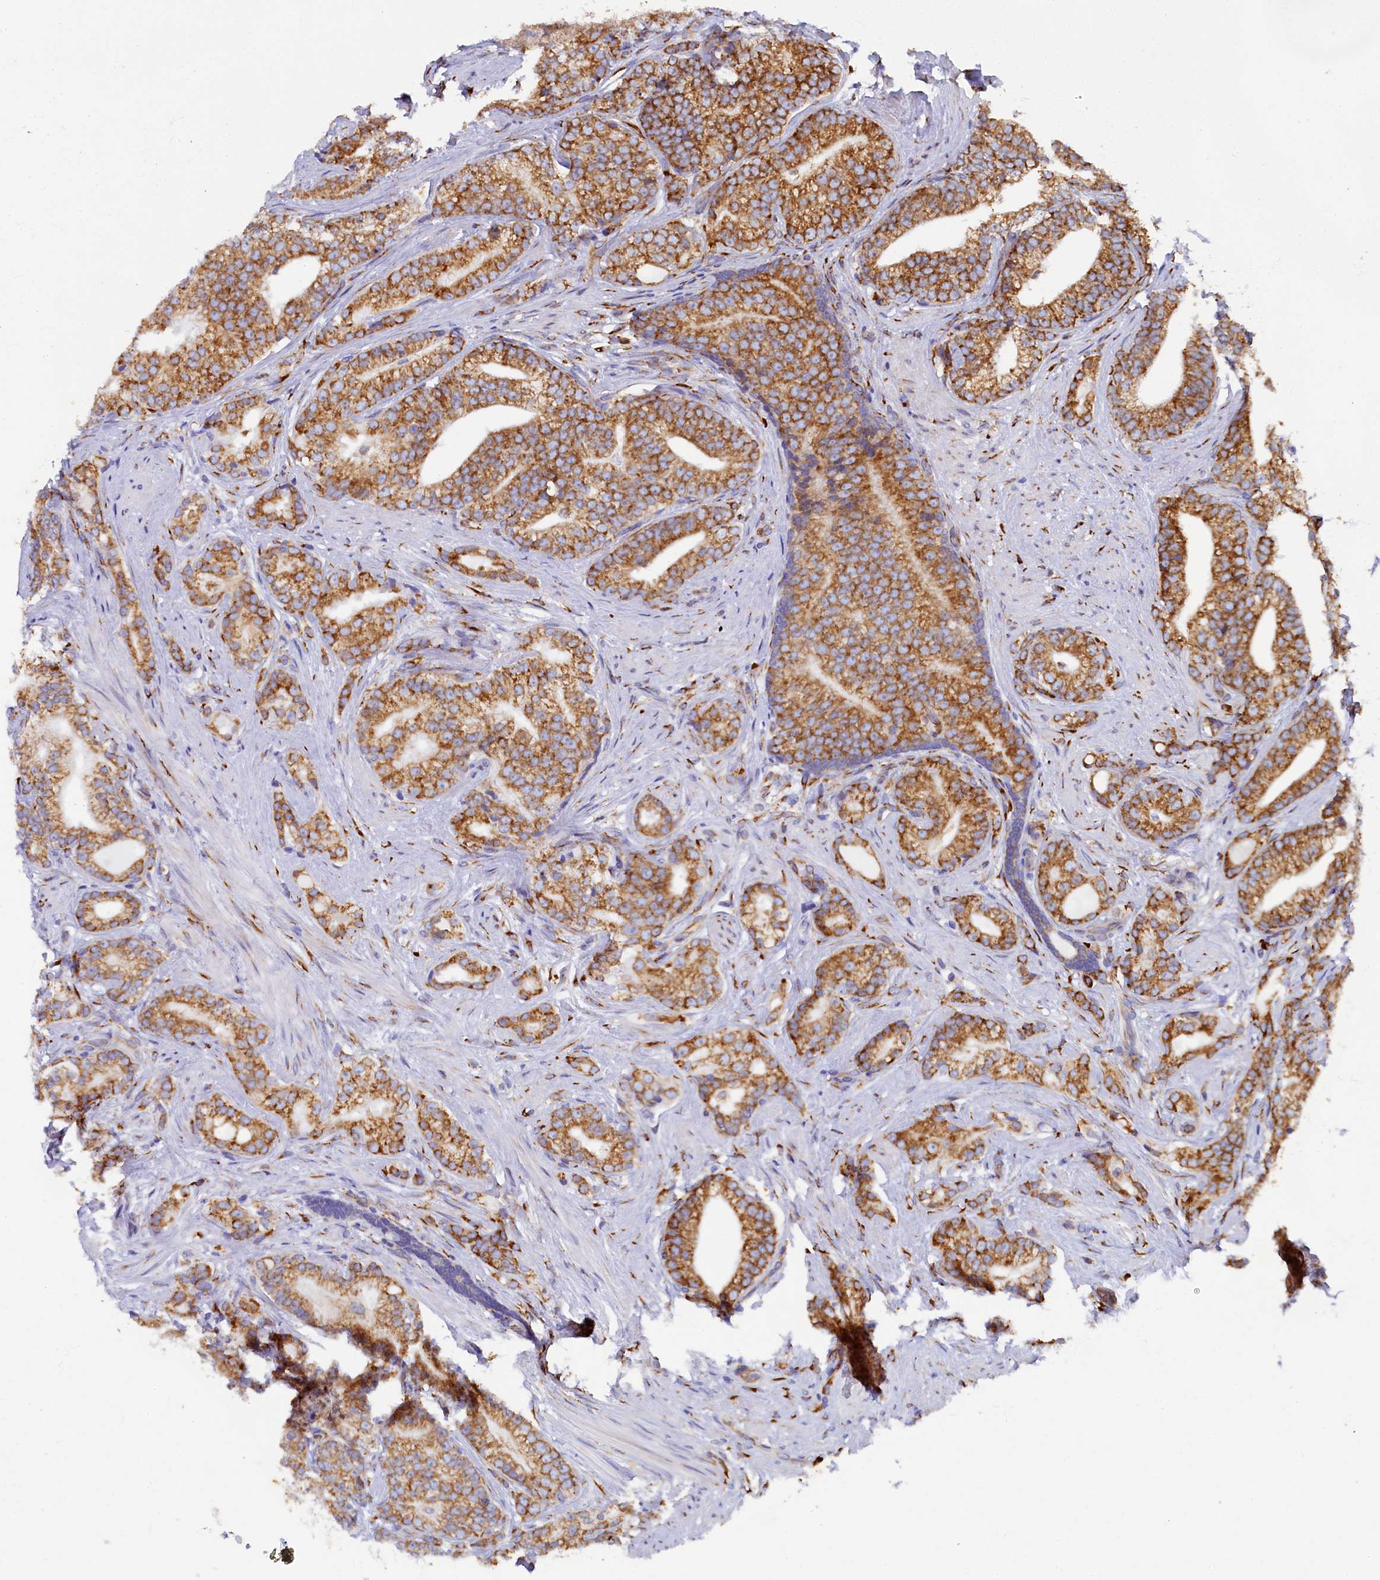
{"staining": {"intensity": "moderate", "quantity": ">75%", "location": "cytoplasmic/membranous"}, "tissue": "prostate cancer", "cell_type": "Tumor cells", "image_type": "cancer", "snomed": [{"axis": "morphology", "description": "Adenocarcinoma, Low grade"}, {"axis": "topography", "description": "Prostate"}], "caption": "DAB immunohistochemical staining of low-grade adenocarcinoma (prostate) exhibits moderate cytoplasmic/membranous protein positivity in approximately >75% of tumor cells.", "gene": "TMEM18", "patient": {"sex": "male", "age": 71}}